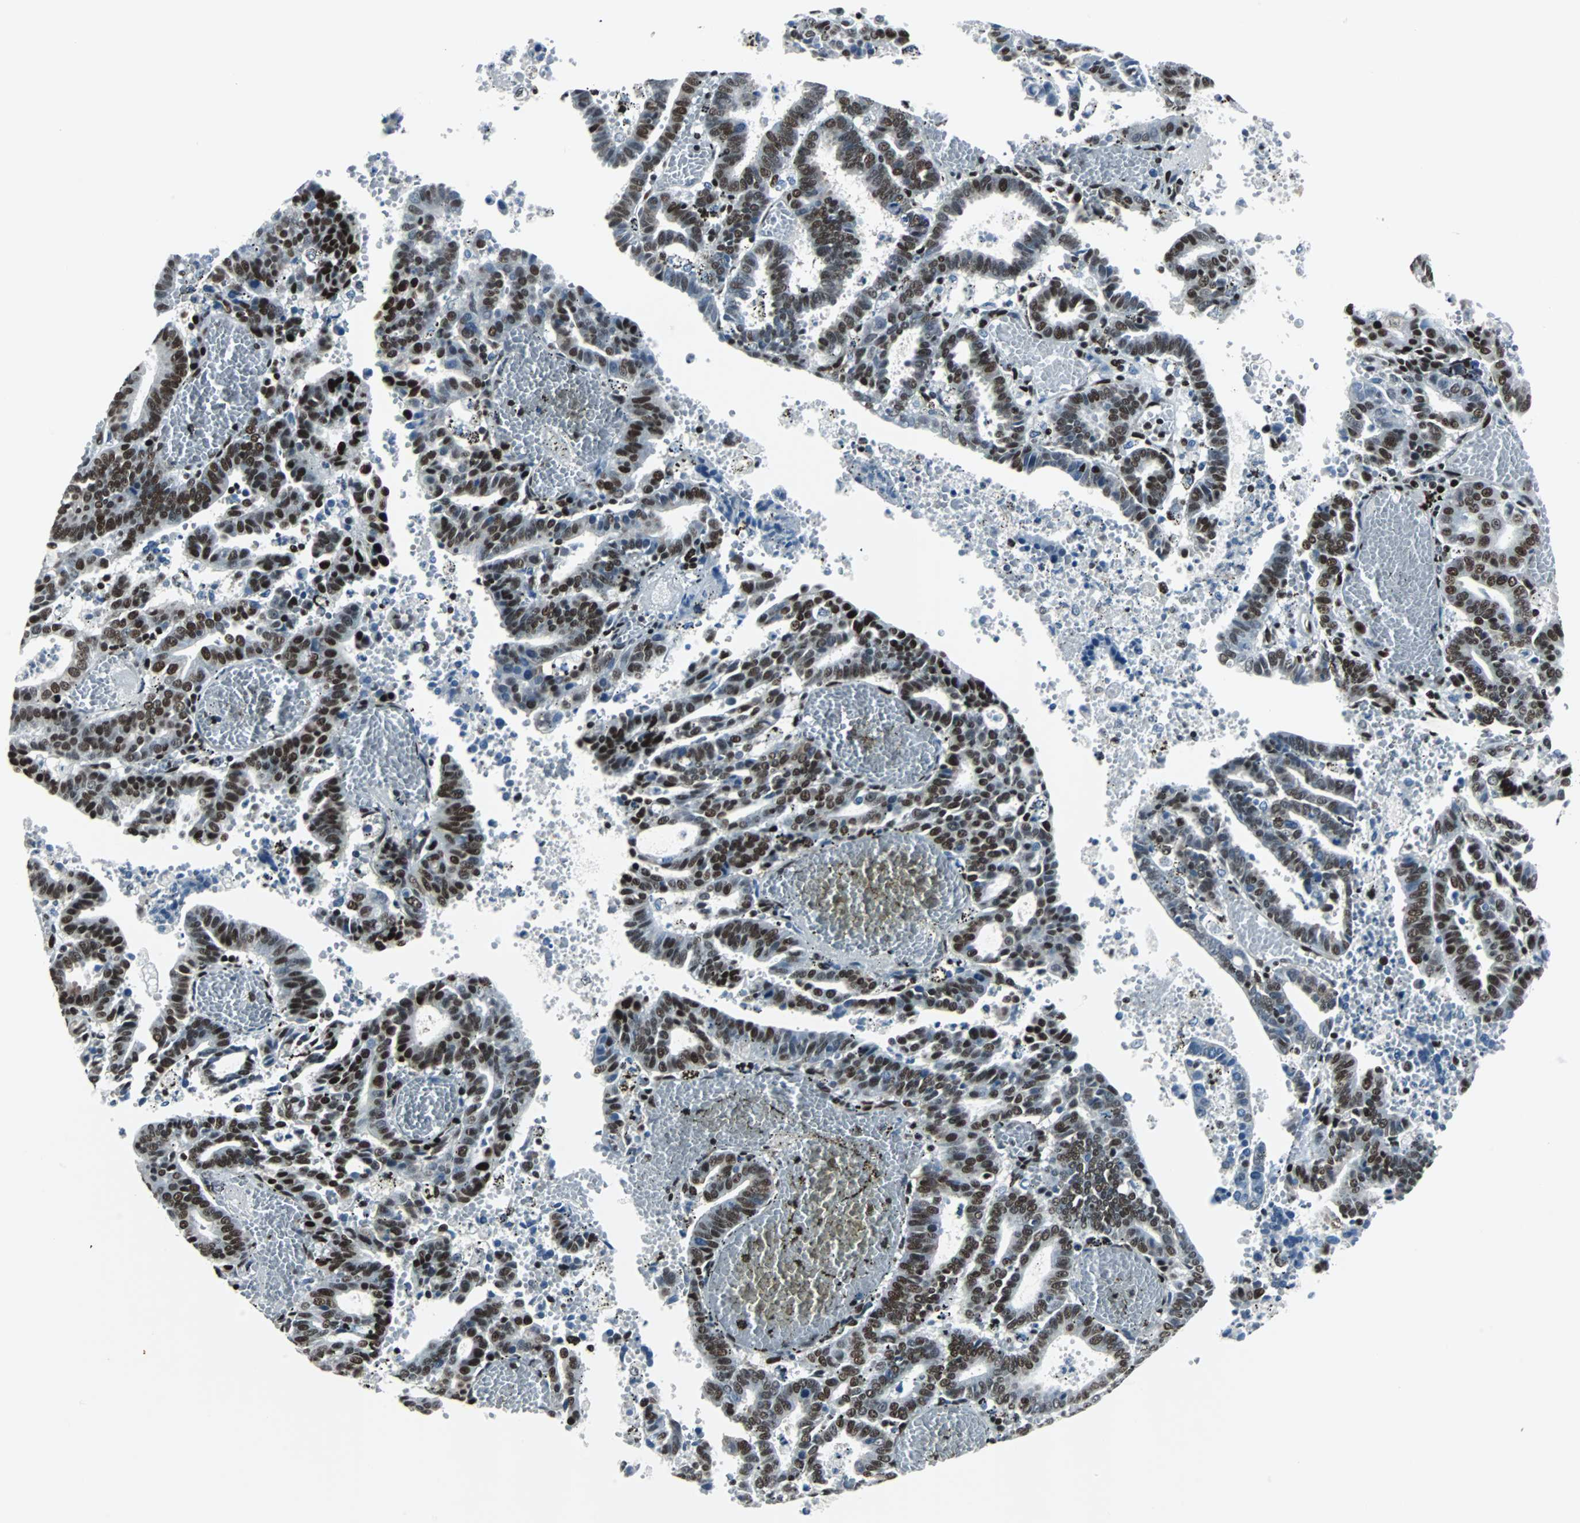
{"staining": {"intensity": "strong", "quantity": ">75%", "location": "nuclear"}, "tissue": "endometrial cancer", "cell_type": "Tumor cells", "image_type": "cancer", "snomed": [{"axis": "morphology", "description": "Adenocarcinoma, NOS"}, {"axis": "topography", "description": "Uterus"}], "caption": "Endometrial adenocarcinoma stained with DAB (3,3'-diaminobenzidine) immunohistochemistry demonstrates high levels of strong nuclear expression in approximately >75% of tumor cells. (brown staining indicates protein expression, while blue staining denotes nuclei).", "gene": "MEF2D", "patient": {"sex": "female", "age": 83}}